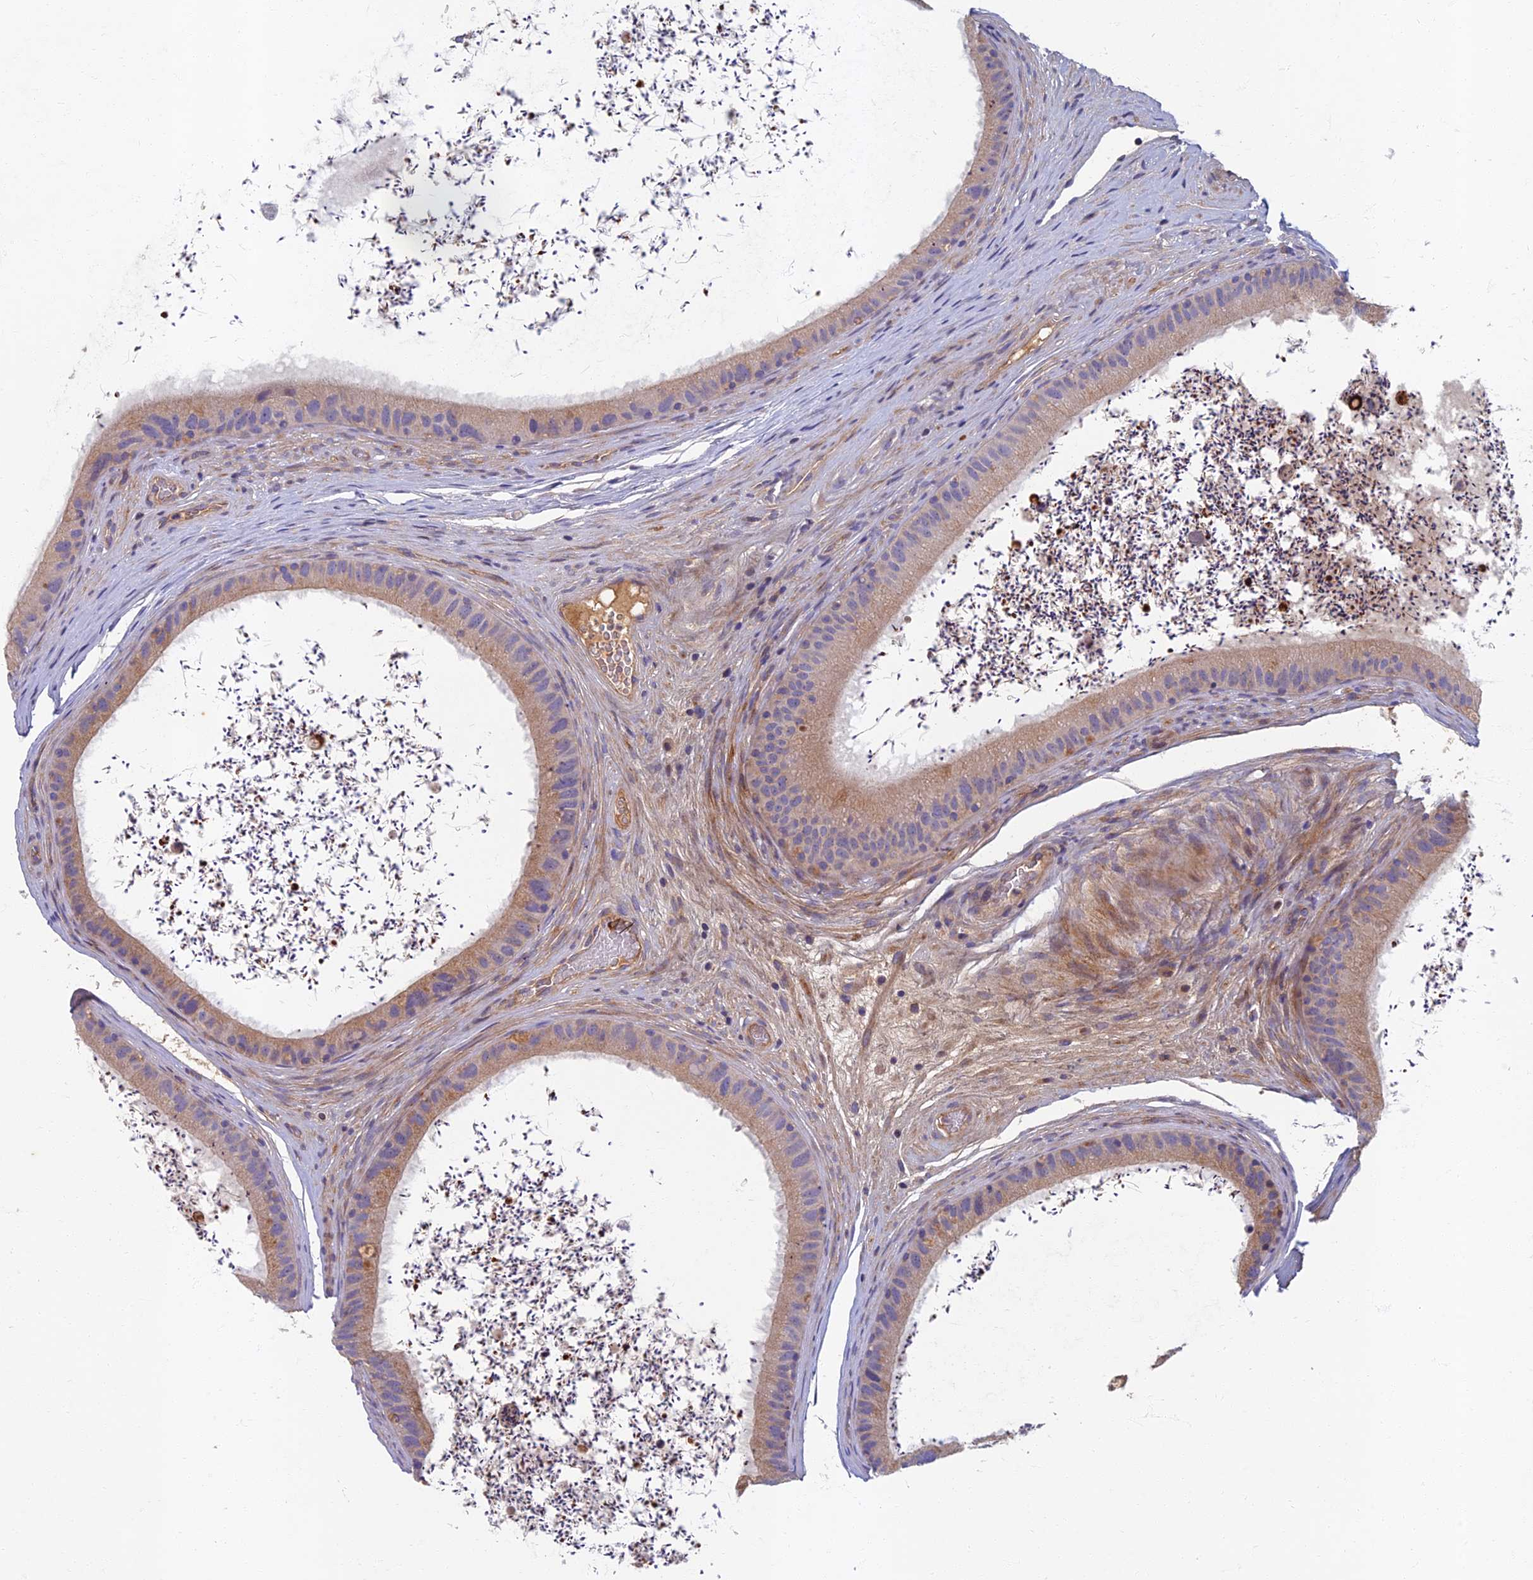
{"staining": {"intensity": "weak", "quantity": "25%-75%", "location": "cytoplasmic/membranous"}, "tissue": "epididymis", "cell_type": "Glandular cells", "image_type": "normal", "snomed": [{"axis": "morphology", "description": "Normal tissue, NOS"}, {"axis": "topography", "description": "Epididymis, spermatic cord, NOS"}], "caption": "IHC photomicrograph of benign epididymis: human epididymis stained using IHC demonstrates low levels of weak protein expression localized specifically in the cytoplasmic/membranous of glandular cells, appearing as a cytoplasmic/membranous brown color.", "gene": "SOGA1", "patient": {"sex": "male", "age": 50}}